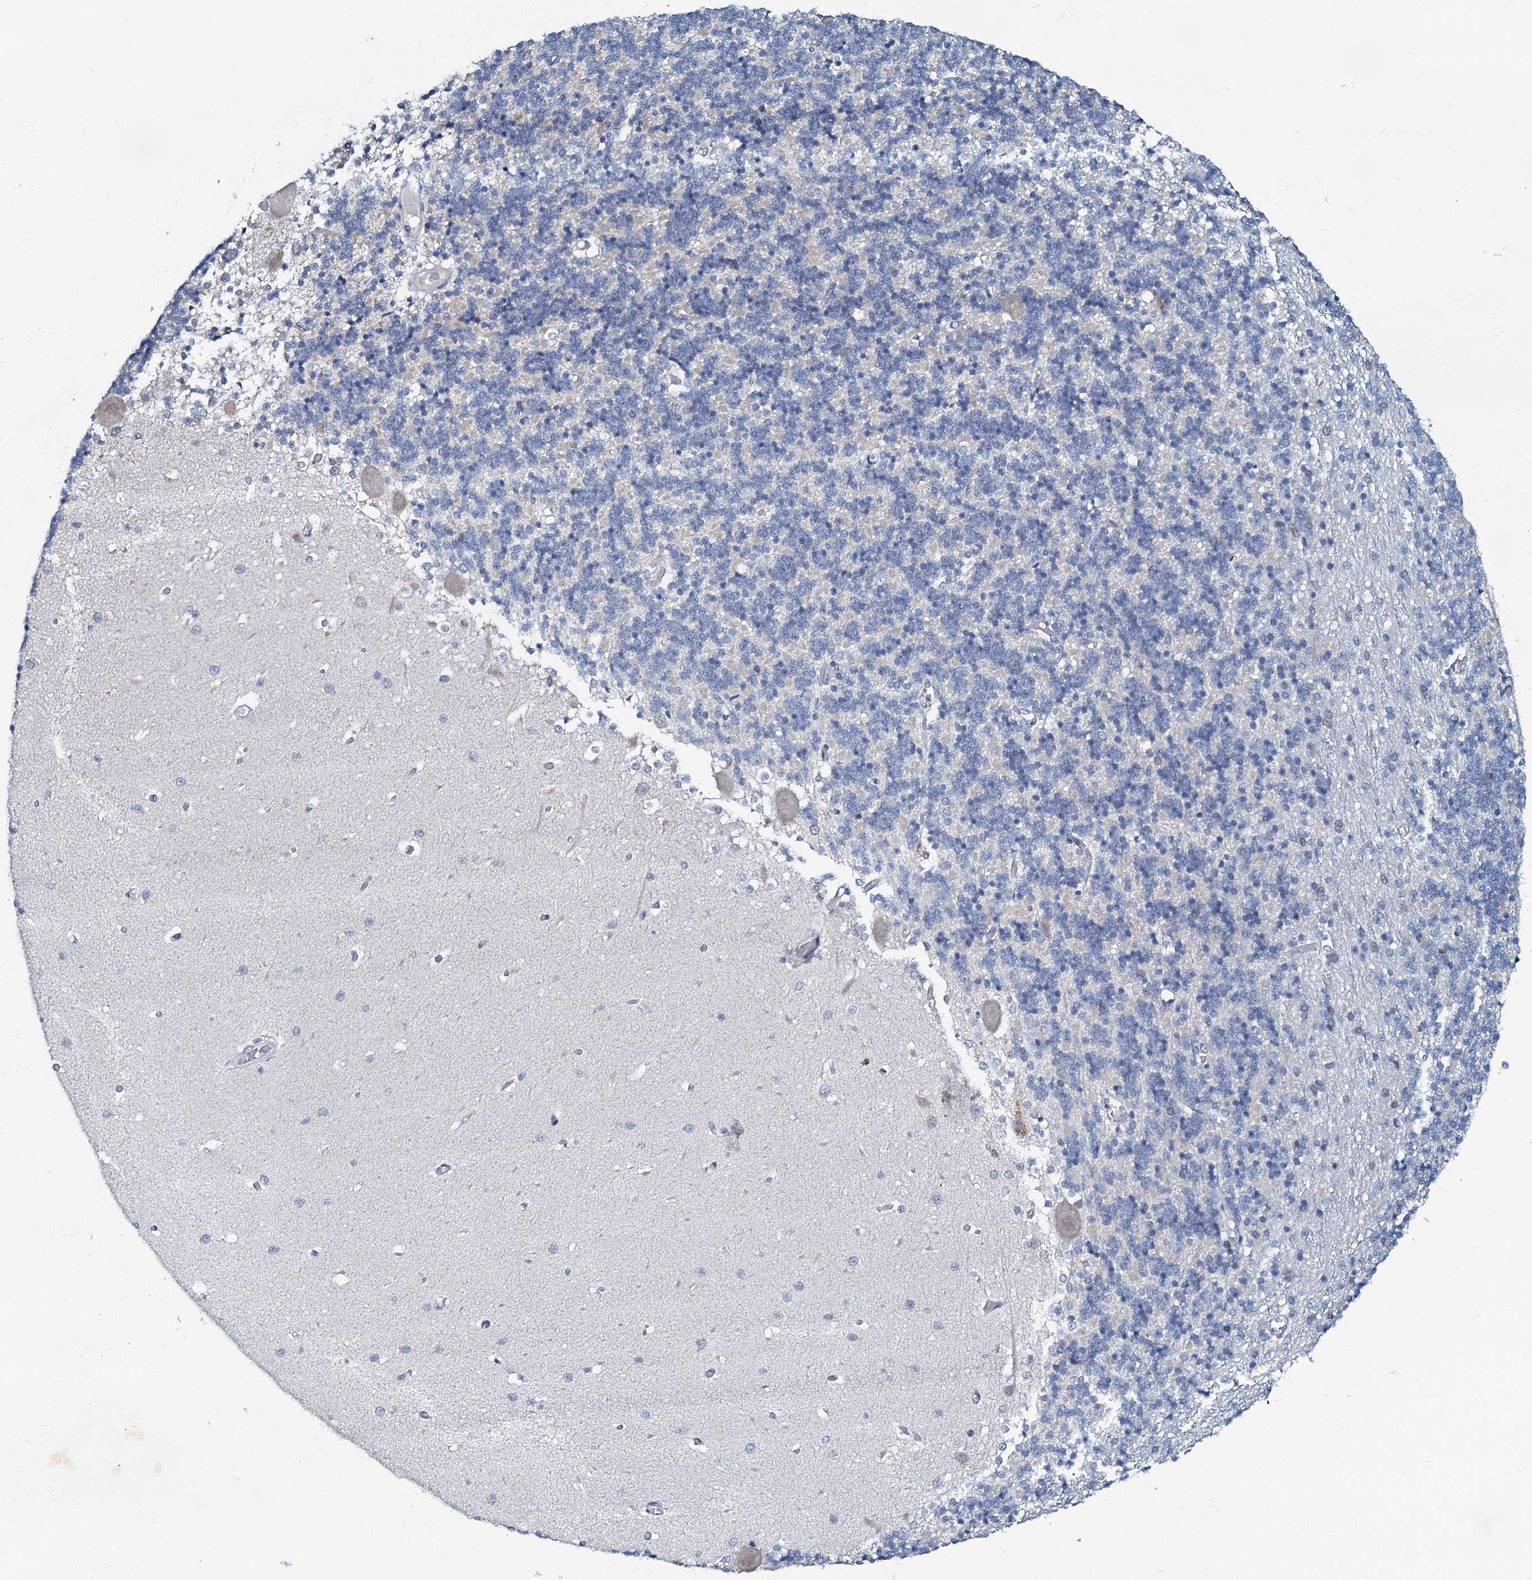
{"staining": {"intensity": "negative", "quantity": "none", "location": "none"}, "tissue": "cerebellum", "cell_type": "Cells in granular layer", "image_type": "normal", "snomed": [{"axis": "morphology", "description": "Normal tissue, NOS"}, {"axis": "topography", "description": "Cerebellum"}], "caption": "Immunohistochemistry (IHC) histopathology image of benign cerebellum: human cerebellum stained with DAB (3,3'-diaminobenzidine) shows no significant protein staining in cells in granular layer. (Immunohistochemistry, brightfield microscopy, high magnification).", "gene": "MRPL51", "patient": {"sex": "male", "age": 37}}